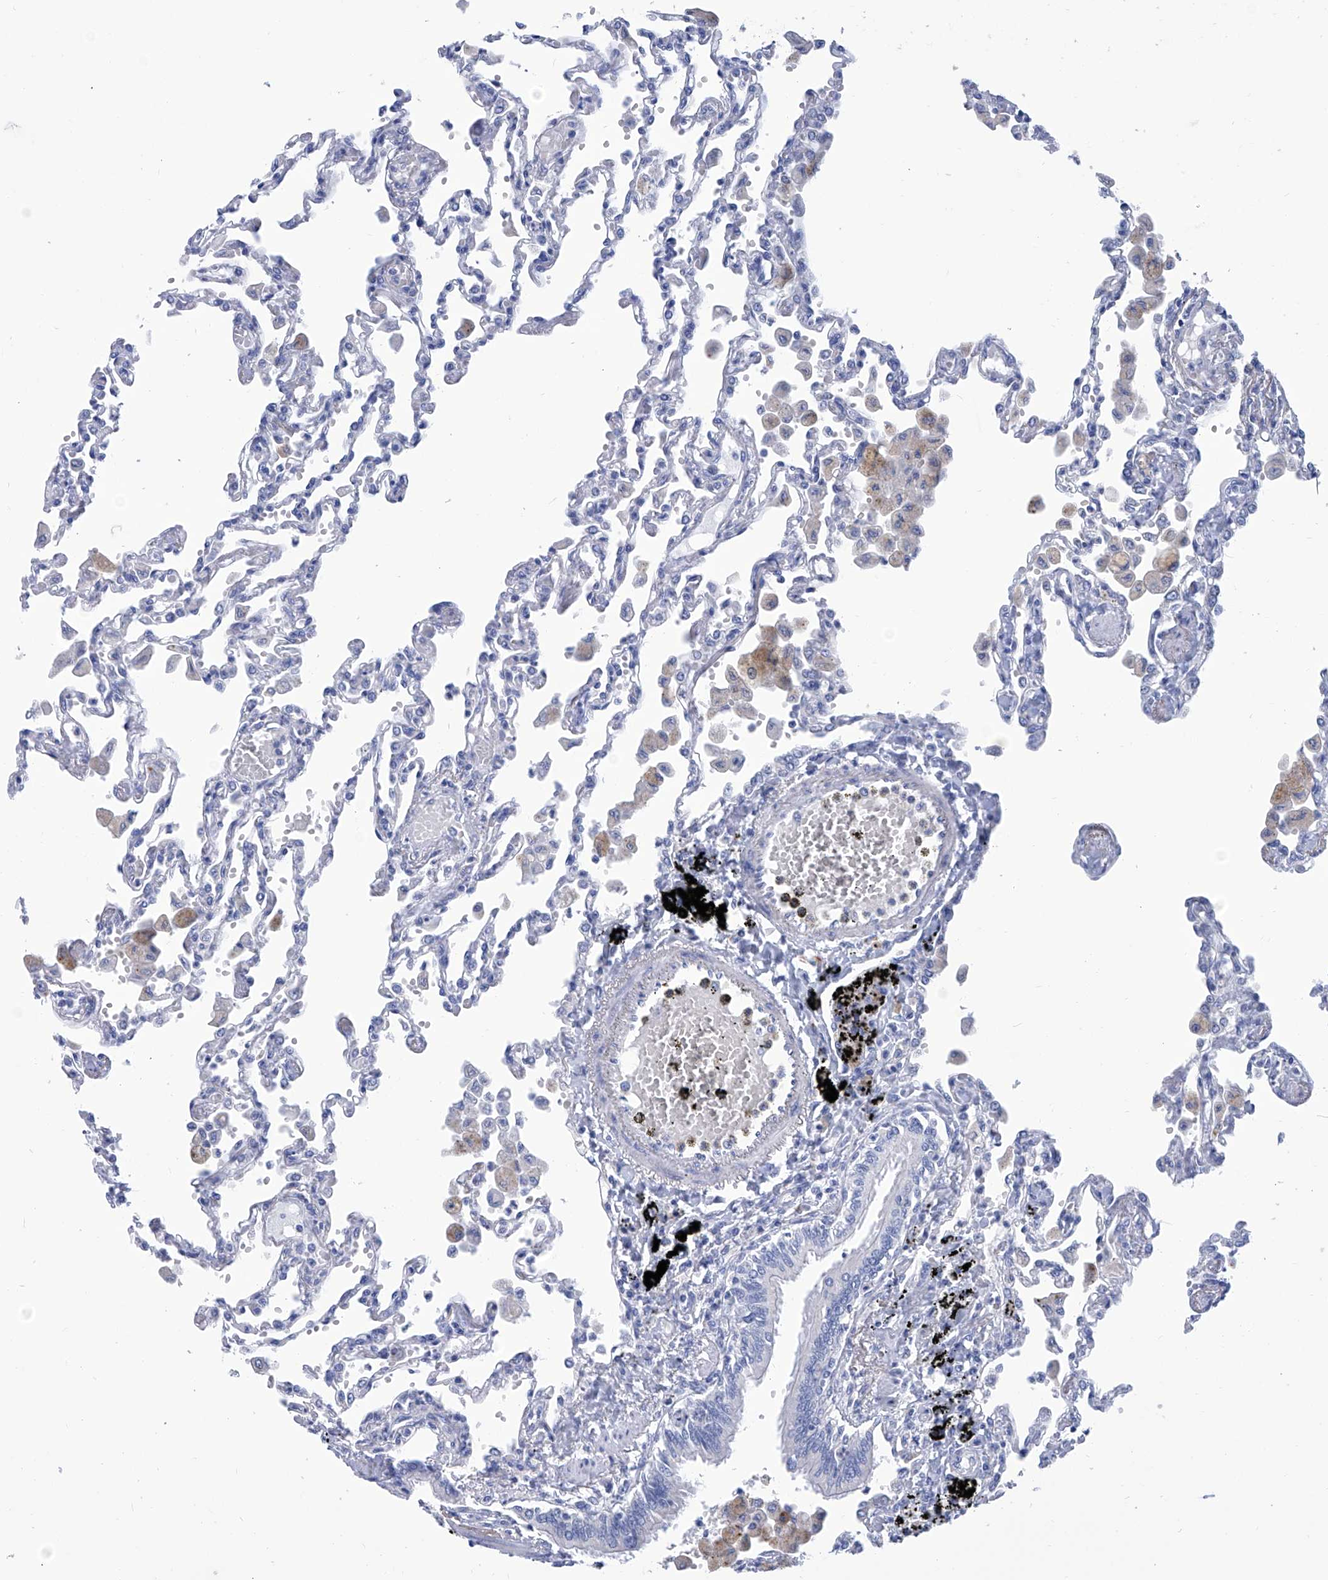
{"staining": {"intensity": "negative", "quantity": "none", "location": "none"}, "tissue": "lung", "cell_type": "Alveolar cells", "image_type": "normal", "snomed": [{"axis": "morphology", "description": "Normal tissue, NOS"}, {"axis": "topography", "description": "Bronchus"}, {"axis": "topography", "description": "Lung"}], "caption": "The histopathology image reveals no staining of alveolar cells in benign lung.", "gene": "SMS", "patient": {"sex": "female", "age": 49}}